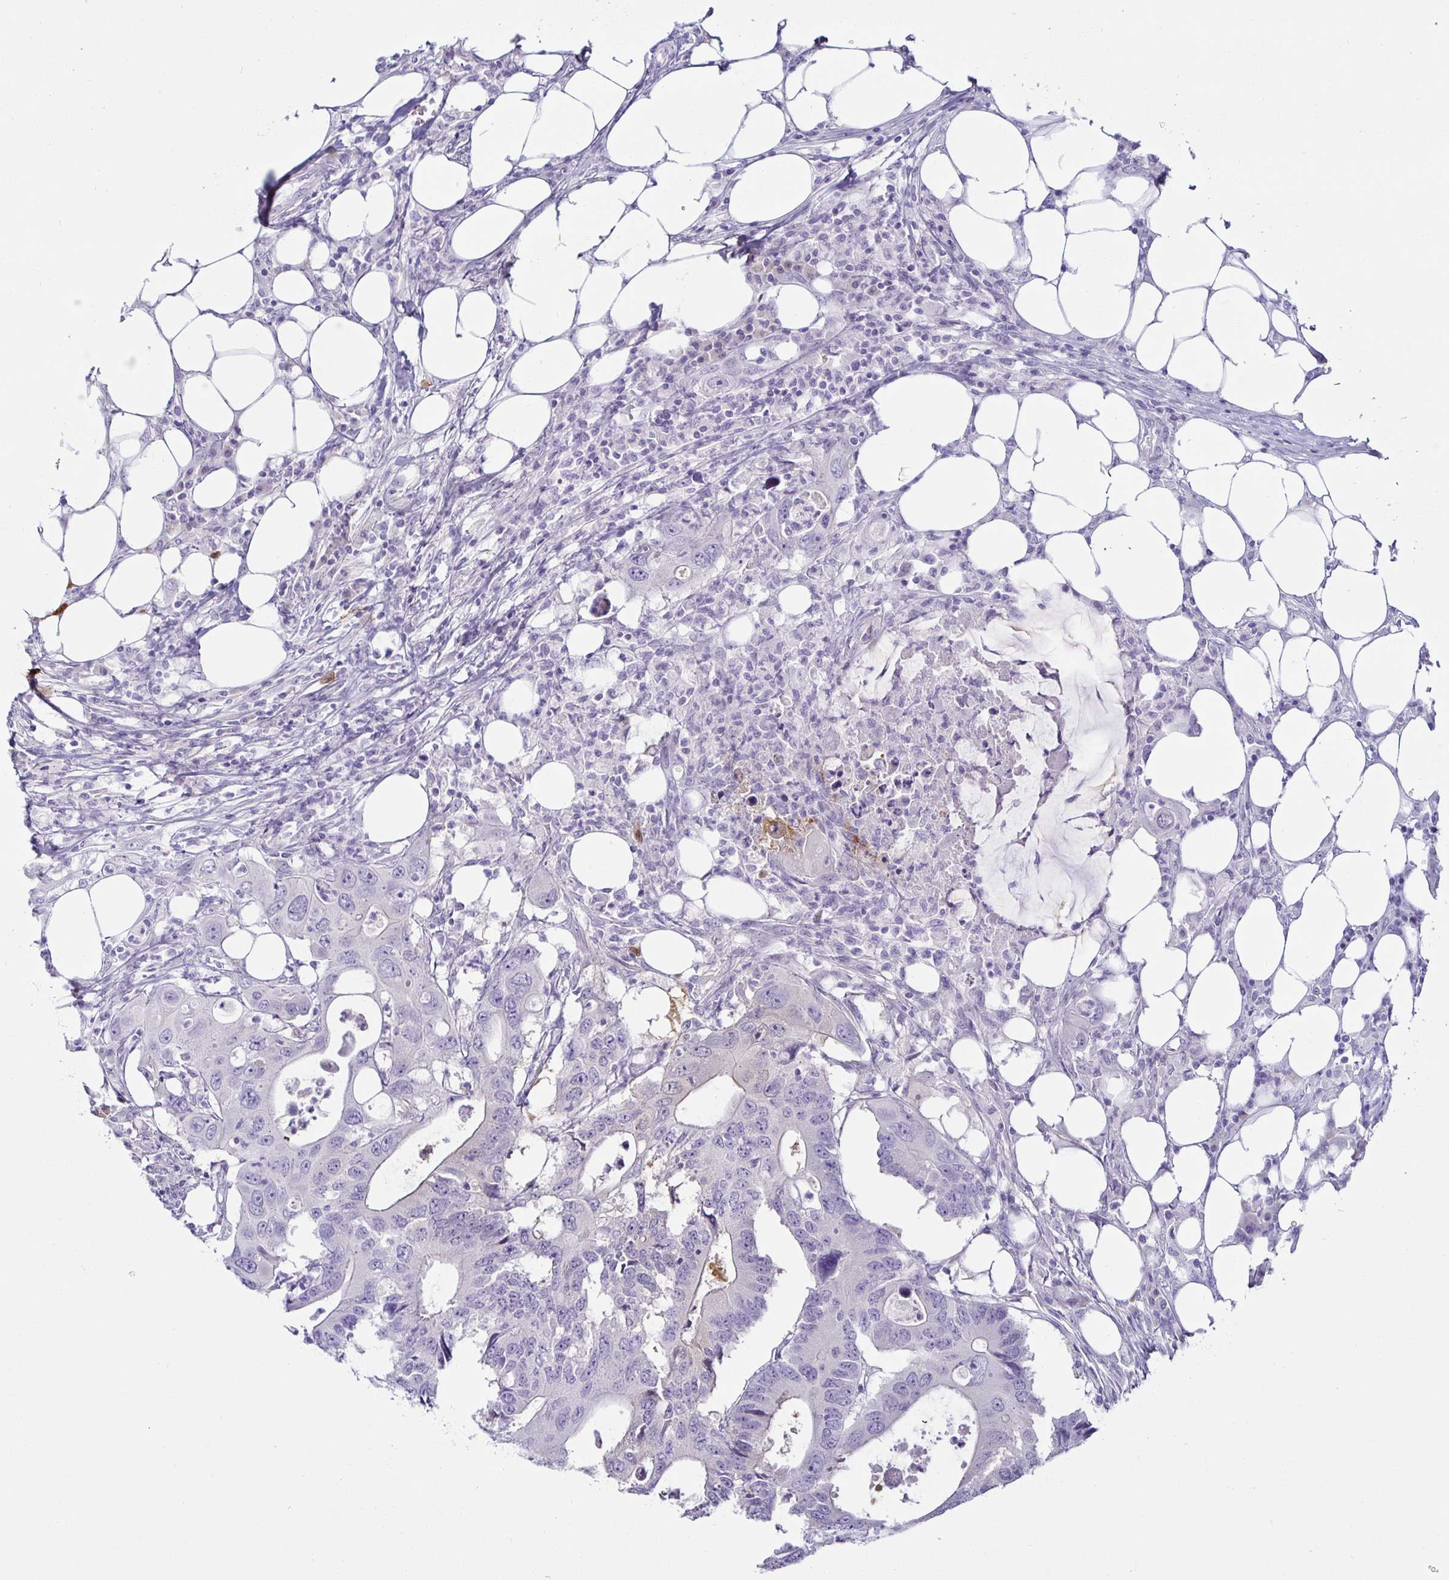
{"staining": {"intensity": "negative", "quantity": "none", "location": "none"}, "tissue": "colorectal cancer", "cell_type": "Tumor cells", "image_type": "cancer", "snomed": [{"axis": "morphology", "description": "Adenocarcinoma, NOS"}, {"axis": "topography", "description": "Colon"}], "caption": "DAB (3,3'-diaminobenzidine) immunohistochemical staining of human colorectal adenocarcinoma demonstrates no significant staining in tumor cells.", "gene": "MON2", "patient": {"sex": "male", "age": 71}}